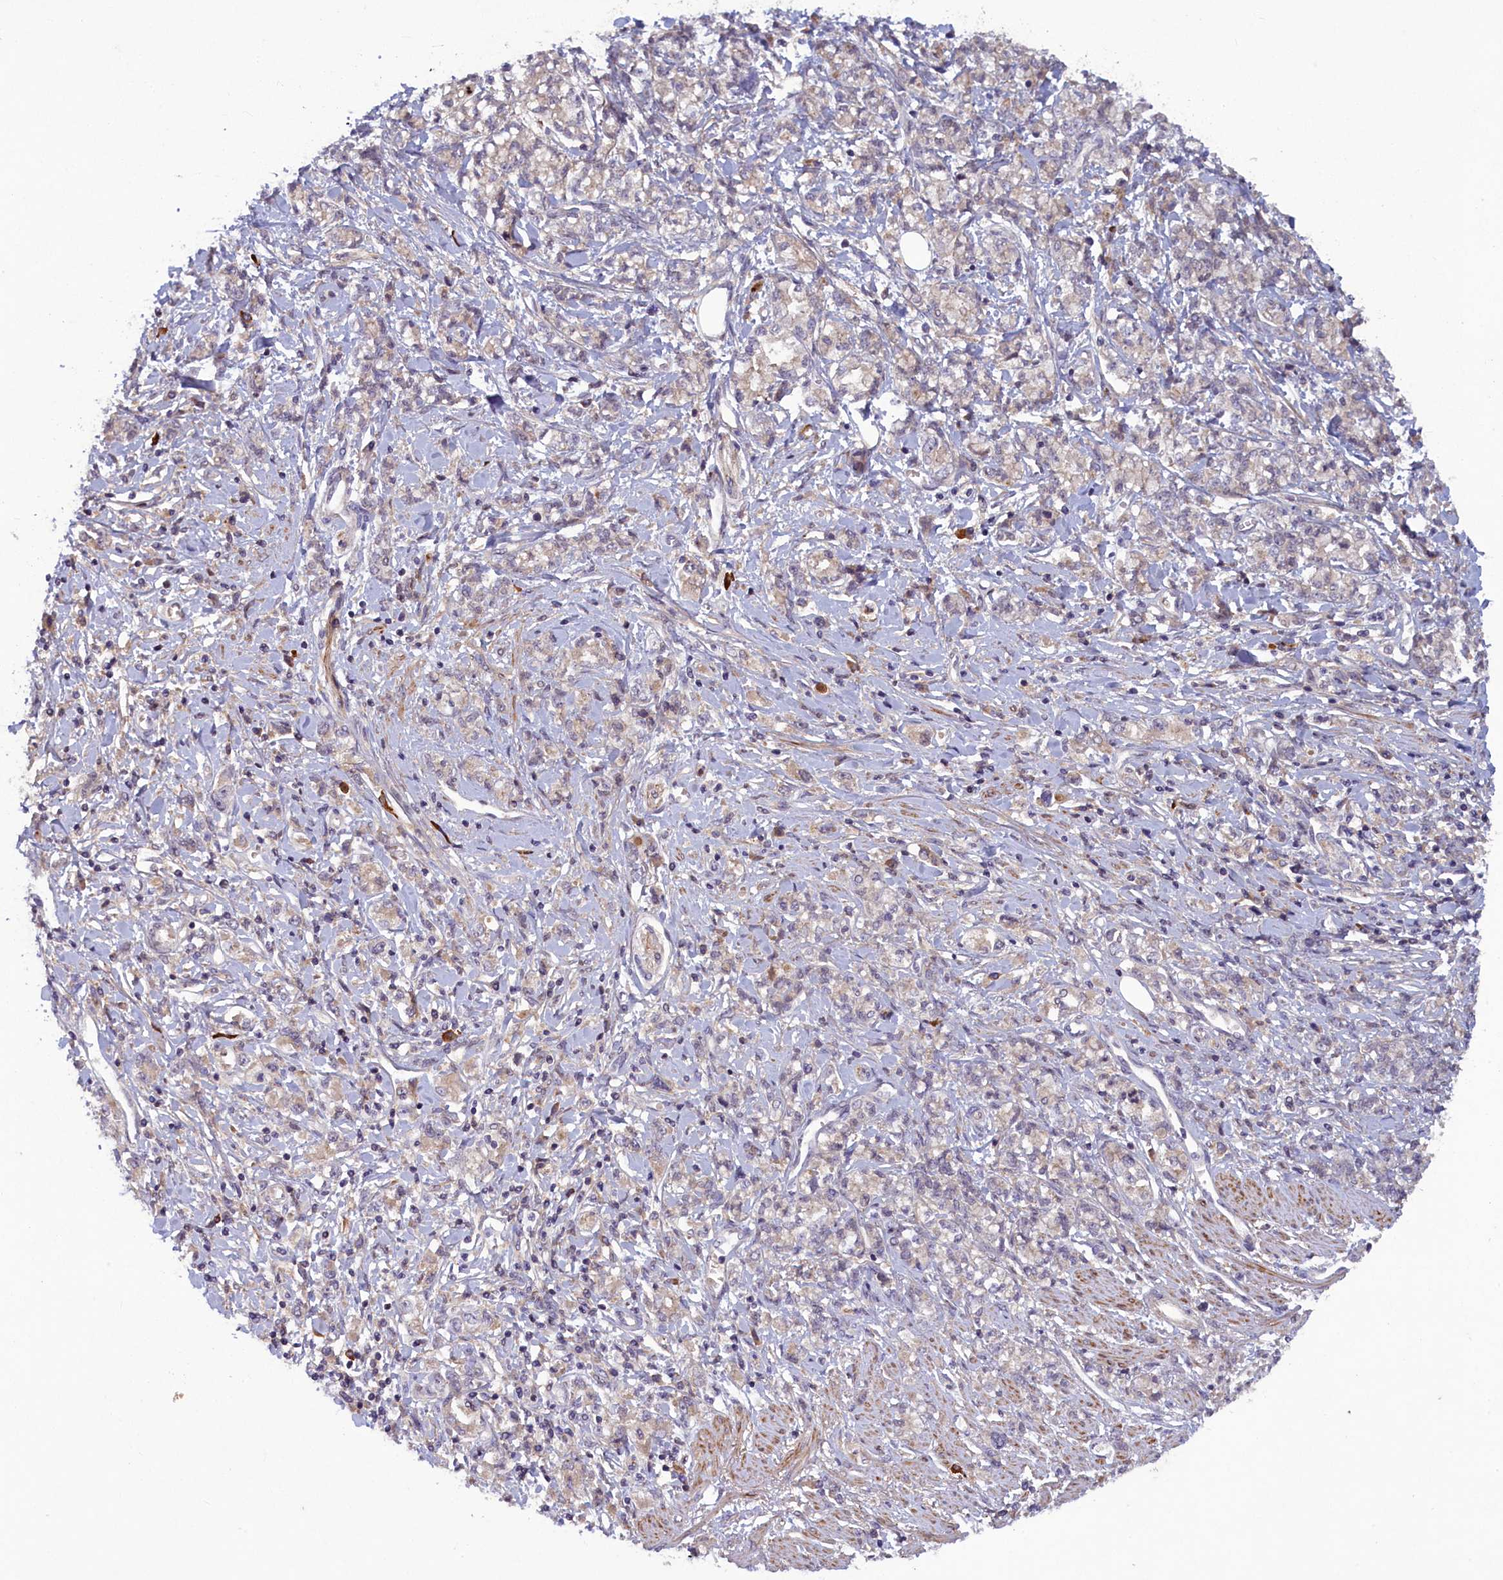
{"staining": {"intensity": "weak", "quantity": "<25%", "location": "cytoplasmic/membranous"}, "tissue": "stomach cancer", "cell_type": "Tumor cells", "image_type": "cancer", "snomed": [{"axis": "morphology", "description": "Adenocarcinoma, NOS"}, {"axis": "topography", "description": "Stomach"}], "caption": "There is no significant positivity in tumor cells of stomach cancer (adenocarcinoma). (DAB (3,3'-diaminobenzidine) immunohistochemistry (IHC) with hematoxylin counter stain).", "gene": "NUBP1", "patient": {"sex": "female", "age": 76}}